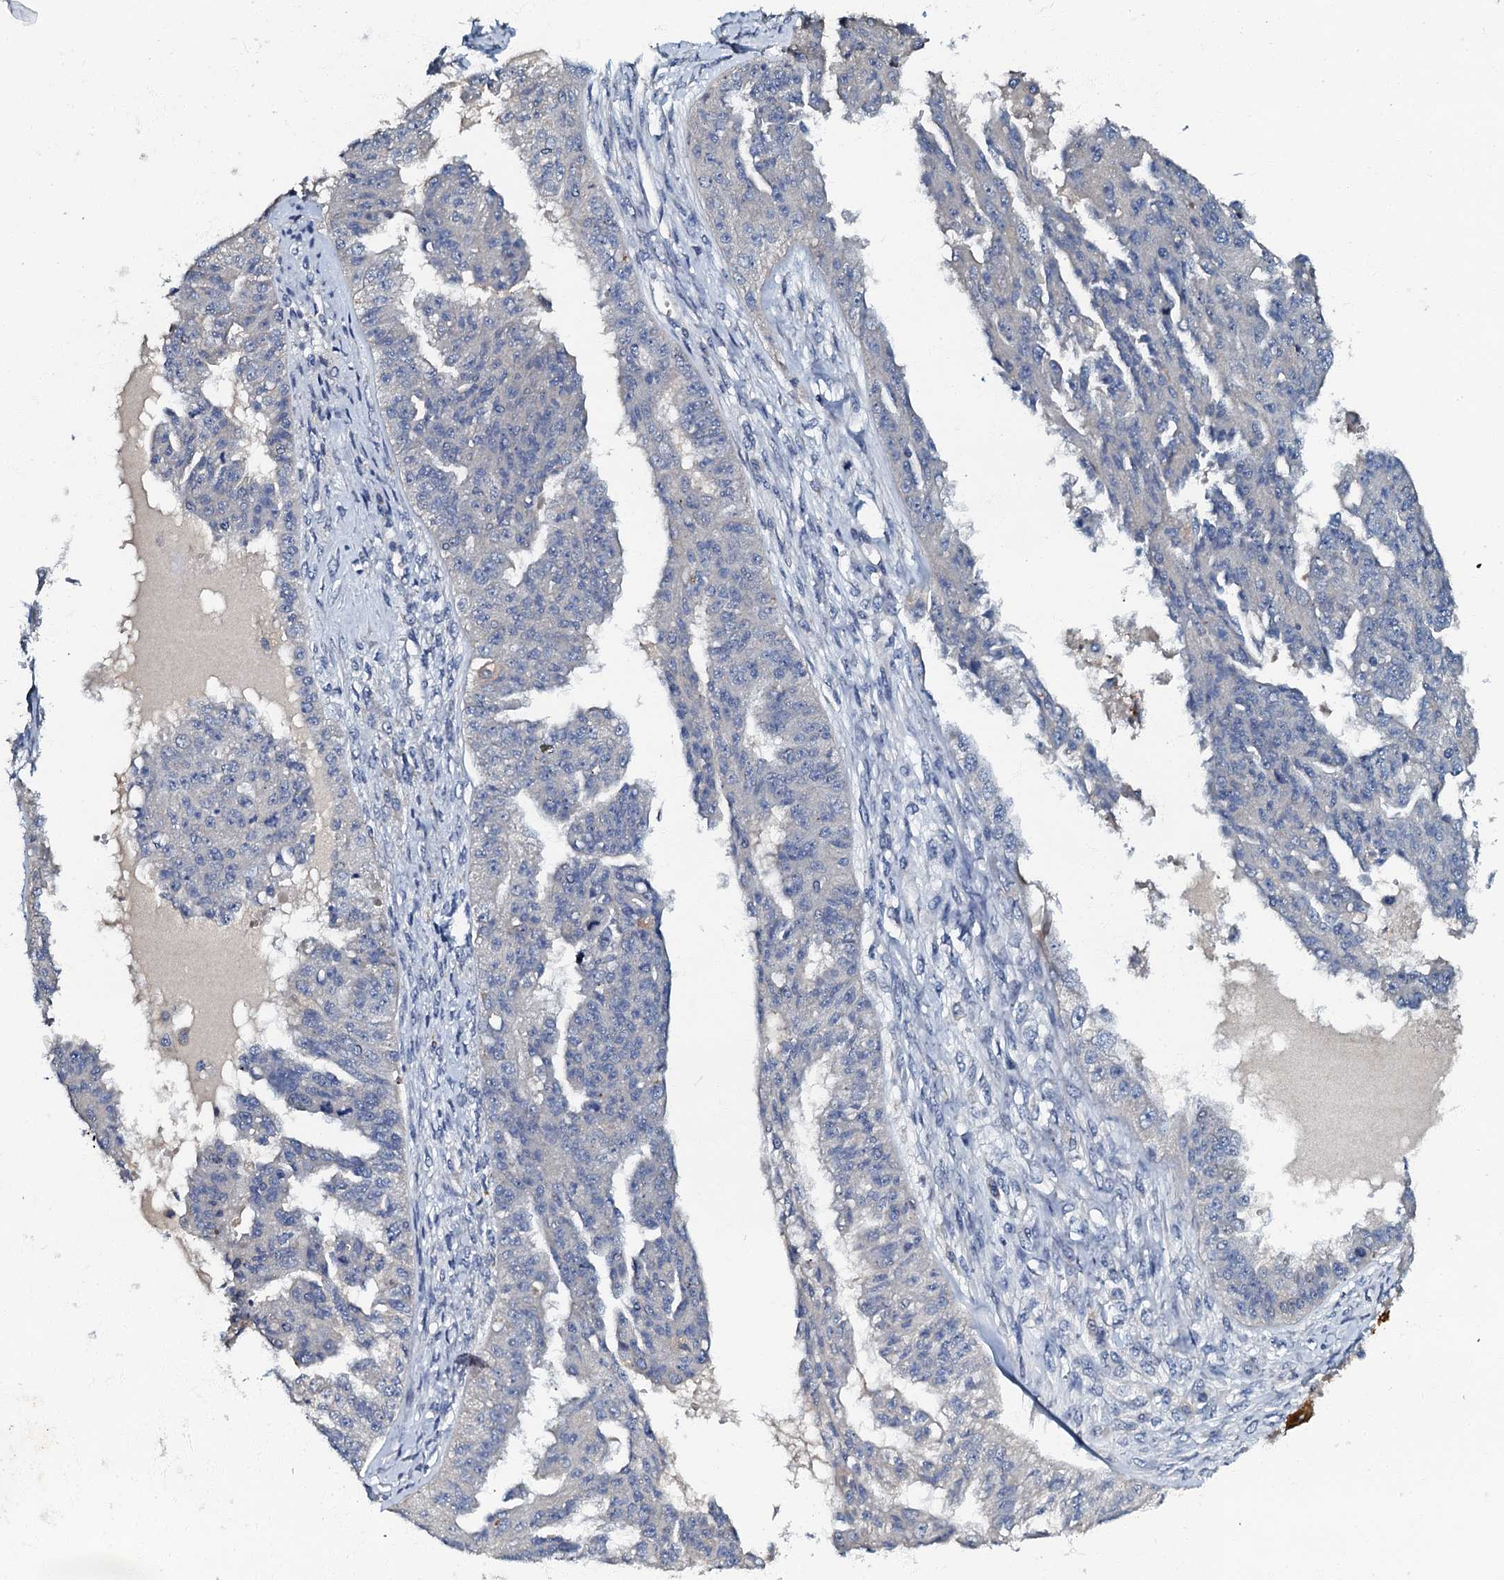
{"staining": {"intensity": "negative", "quantity": "none", "location": "none"}, "tissue": "ovarian cancer", "cell_type": "Tumor cells", "image_type": "cancer", "snomed": [{"axis": "morphology", "description": "Cystadenocarcinoma, serous, NOS"}, {"axis": "topography", "description": "Ovary"}], "caption": "This is a image of immunohistochemistry (IHC) staining of serous cystadenocarcinoma (ovarian), which shows no positivity in tumor cells.", "gene": "OLAH", "patient": {"sex": "female", "age": 58}}